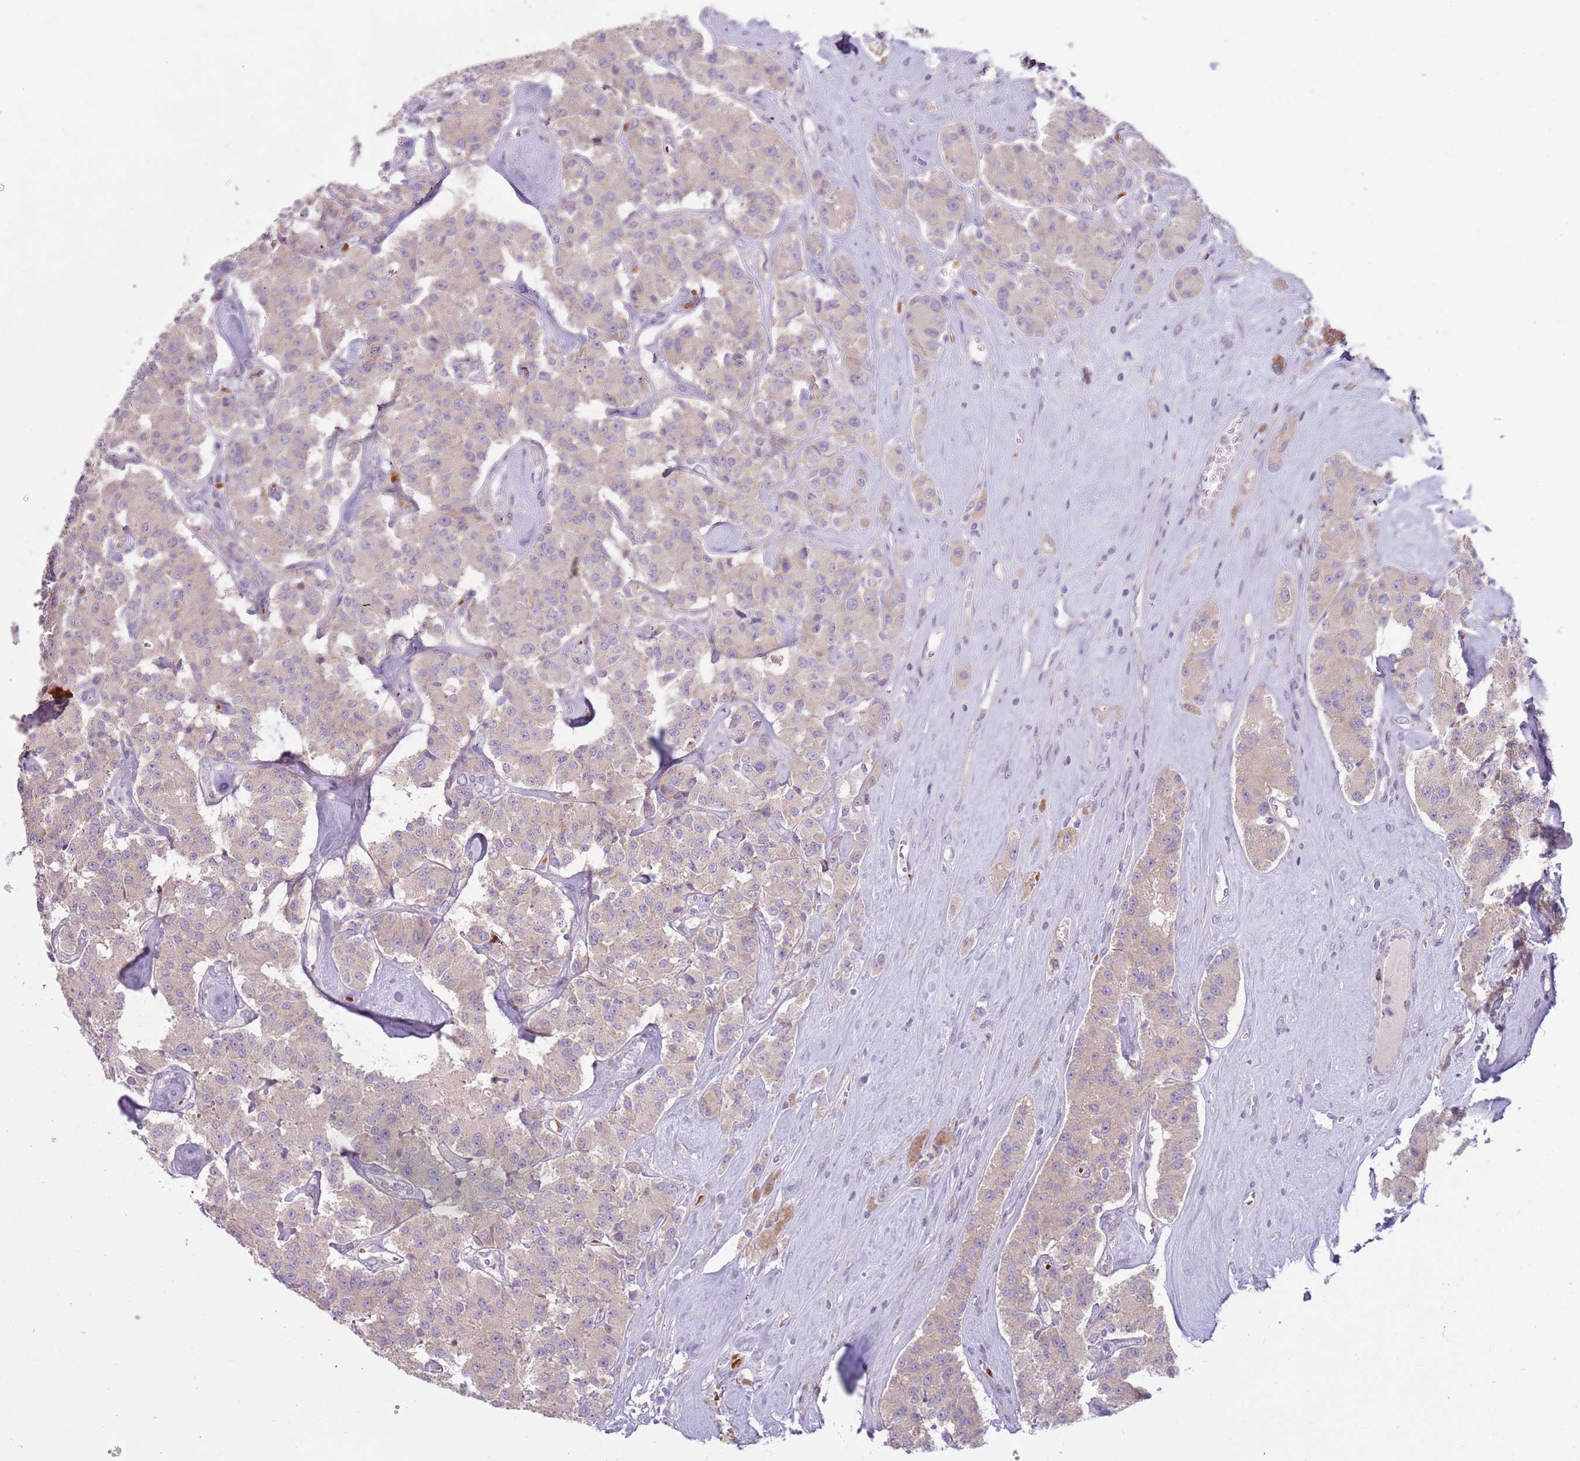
{"staining": {"intensity": "weak", "quantity": "<25%", "location": "cytoplasmic/membranous"}, "tissue": "carcinoid", "cell_type": "Tumor cells", "image_type": "cancer", "snomed": [{"axis": "morphology", "description": "Carcinoid, malignant, NOS"}, {"axis": "topography", "description": "Pancreas"}], "caption": "This is an immunohistochemistry (IHC) image of carcinoid. There is no expression in tumor cells.", "gene": "HSPA14", "patient": {"sex": "male", "age": 41}}